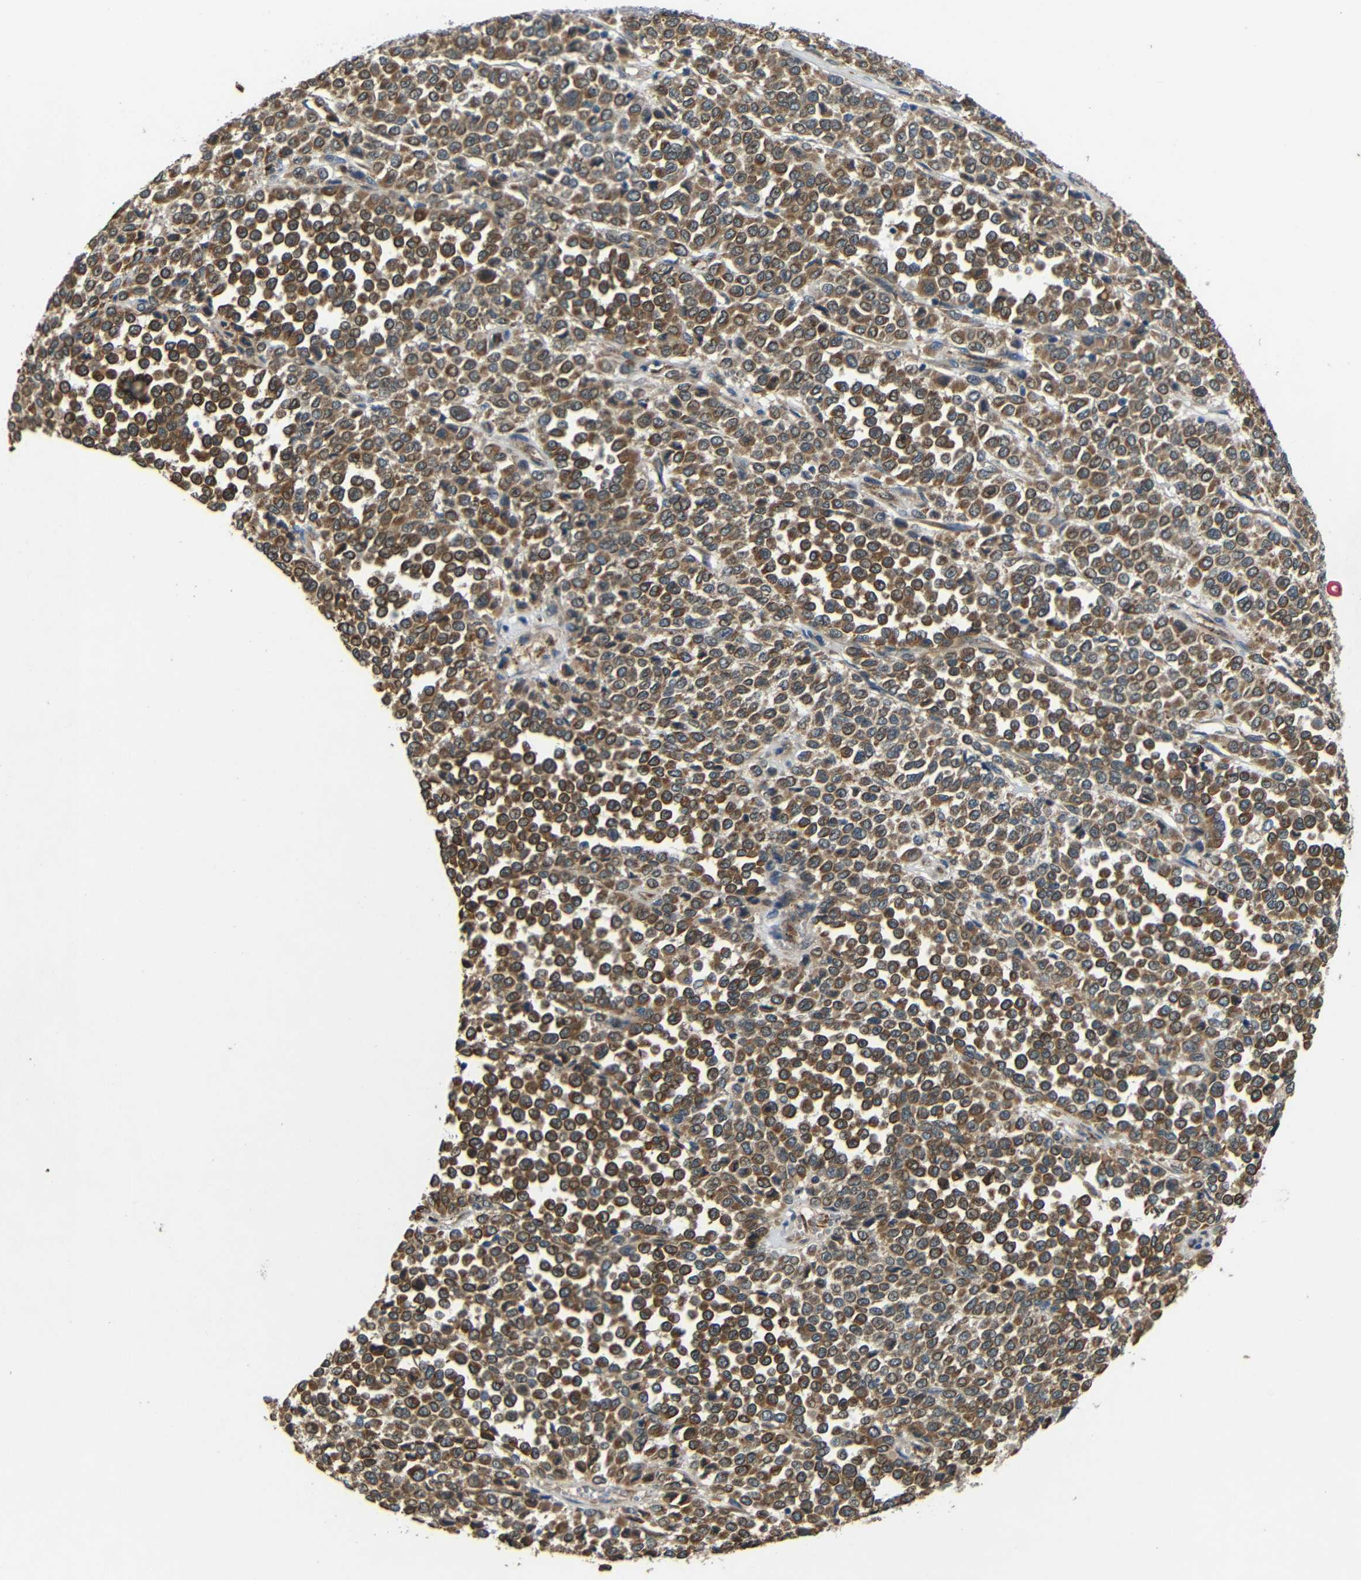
{"staining": {"intensity": "moderate", "quantity": ">75%", "location": "cytoplasmic/membranous"}, "tissue": "melanoma", "cell_type": "Tumor cells", "image_type": "cancer", "snomed": [{"axis": "morphology", "description": "Malignant melanoma, Metastatic site"}, {"axis": "topography", "description": "Pancreas"}], "caption": "Melanoma tissue demonstrates moderate cytoplasmic/membranous expression in approximately >75% of tumor cells", "gene": "ATP7A", "patient": {"sex": "female", "age": 30}}